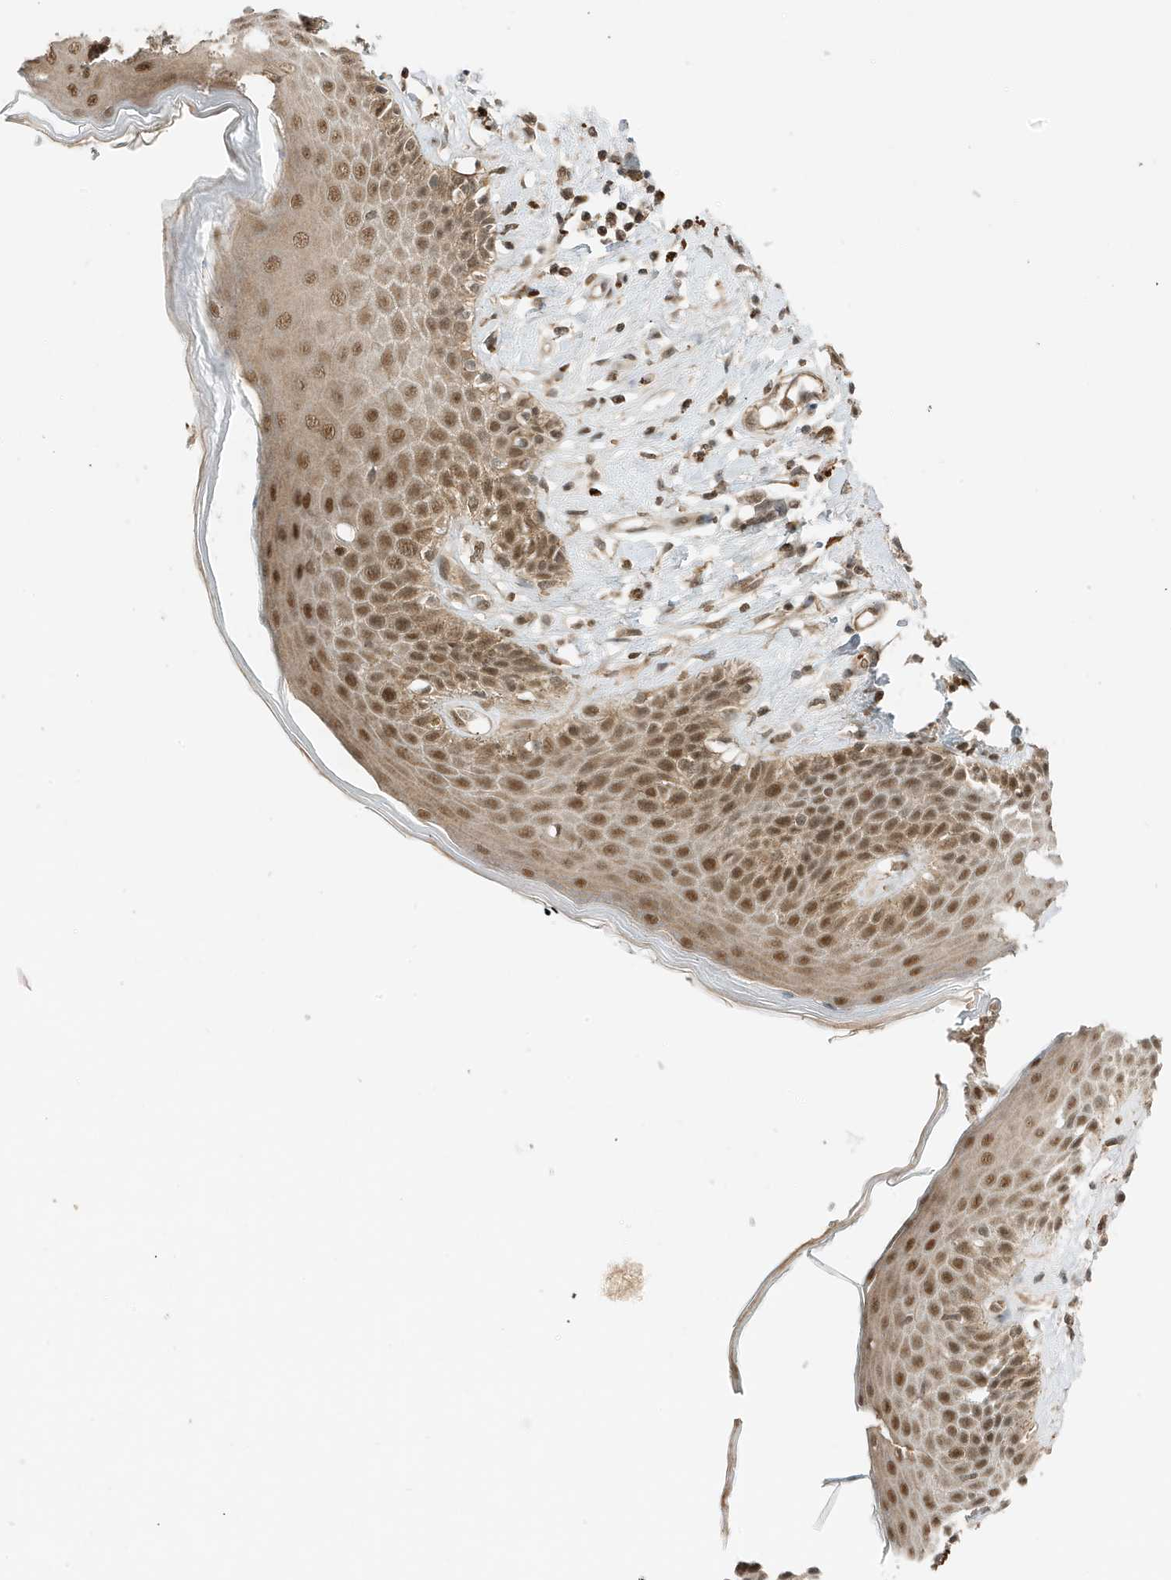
{"staining": {"intensity": "moderate", "quantity": ">75%", "location": "cytoplasmic/membranous,nuclear"}, "tissue": "skin", "cell_type": "Epidermal cells", "image_type": "normal", "snomed": [{"axis": "morphology", "description": "Normal tissue, NOS"}, {"axis": "topography", "description": "Anal"}], "caption": "A medium amount of moderate cytoplasmic/membranous,nuclear expression is seen in approximately >75% of epidermal cells in unremarkable skin.", "gene": "MAST3", "patient": {"sex": "female", "age": 78}}